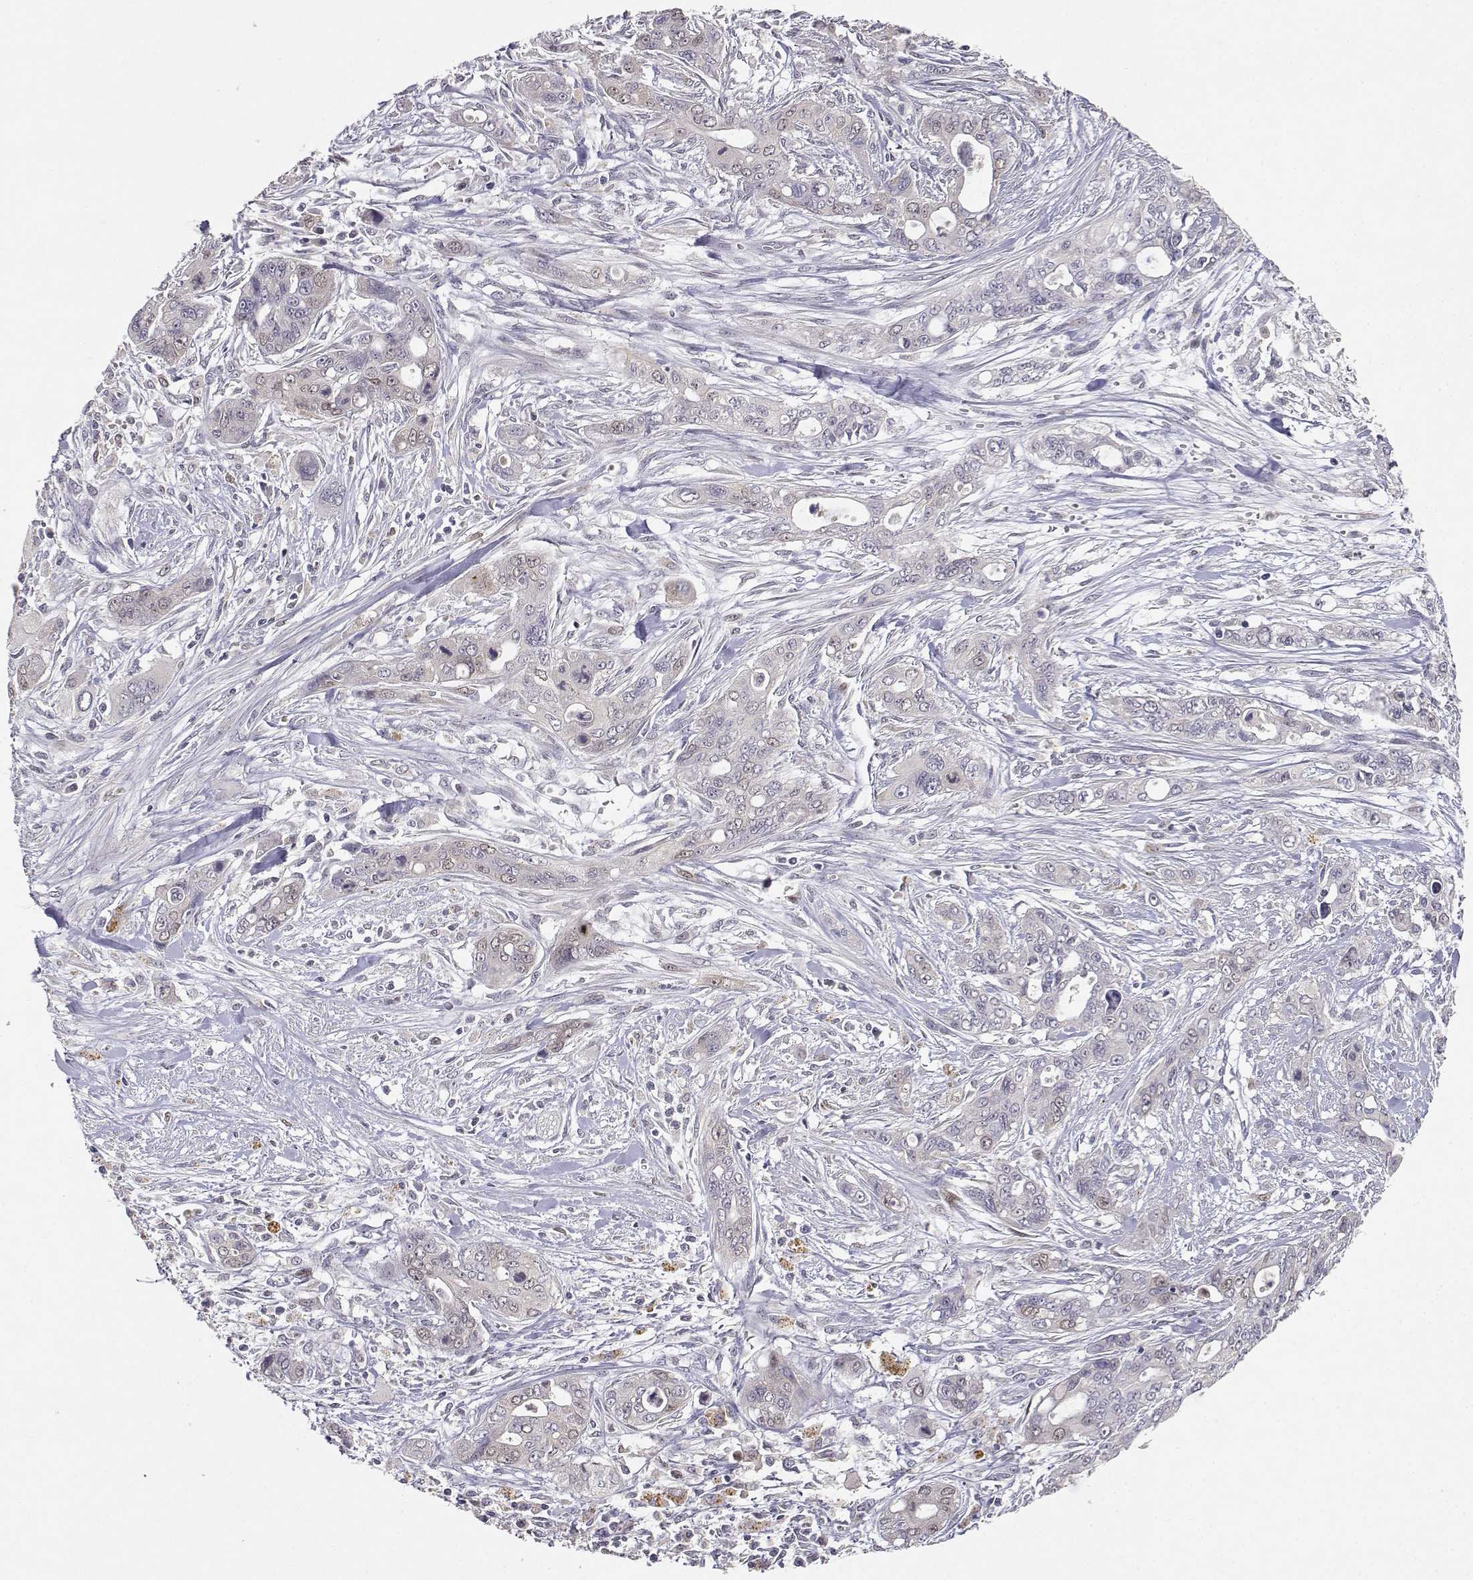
{"staining": {"intensity": "negative", "quantity": "none", "location": "none"}, "tissue": "pancreatic cancer", "cell_type": "Tumor cells", "image_type": "cancer", "snomed": [{"axis": "morphology", "description": "Adenocarcinoma, NOS"}, {"axis": "topography", "description": "Pancreas"}], "caption": "Tumor cells show no significant protein positivity in pancreatic cancer (adenocarcinoma).", "gene": "RAD51", "patient": {"sex": "male", "age": 47}}